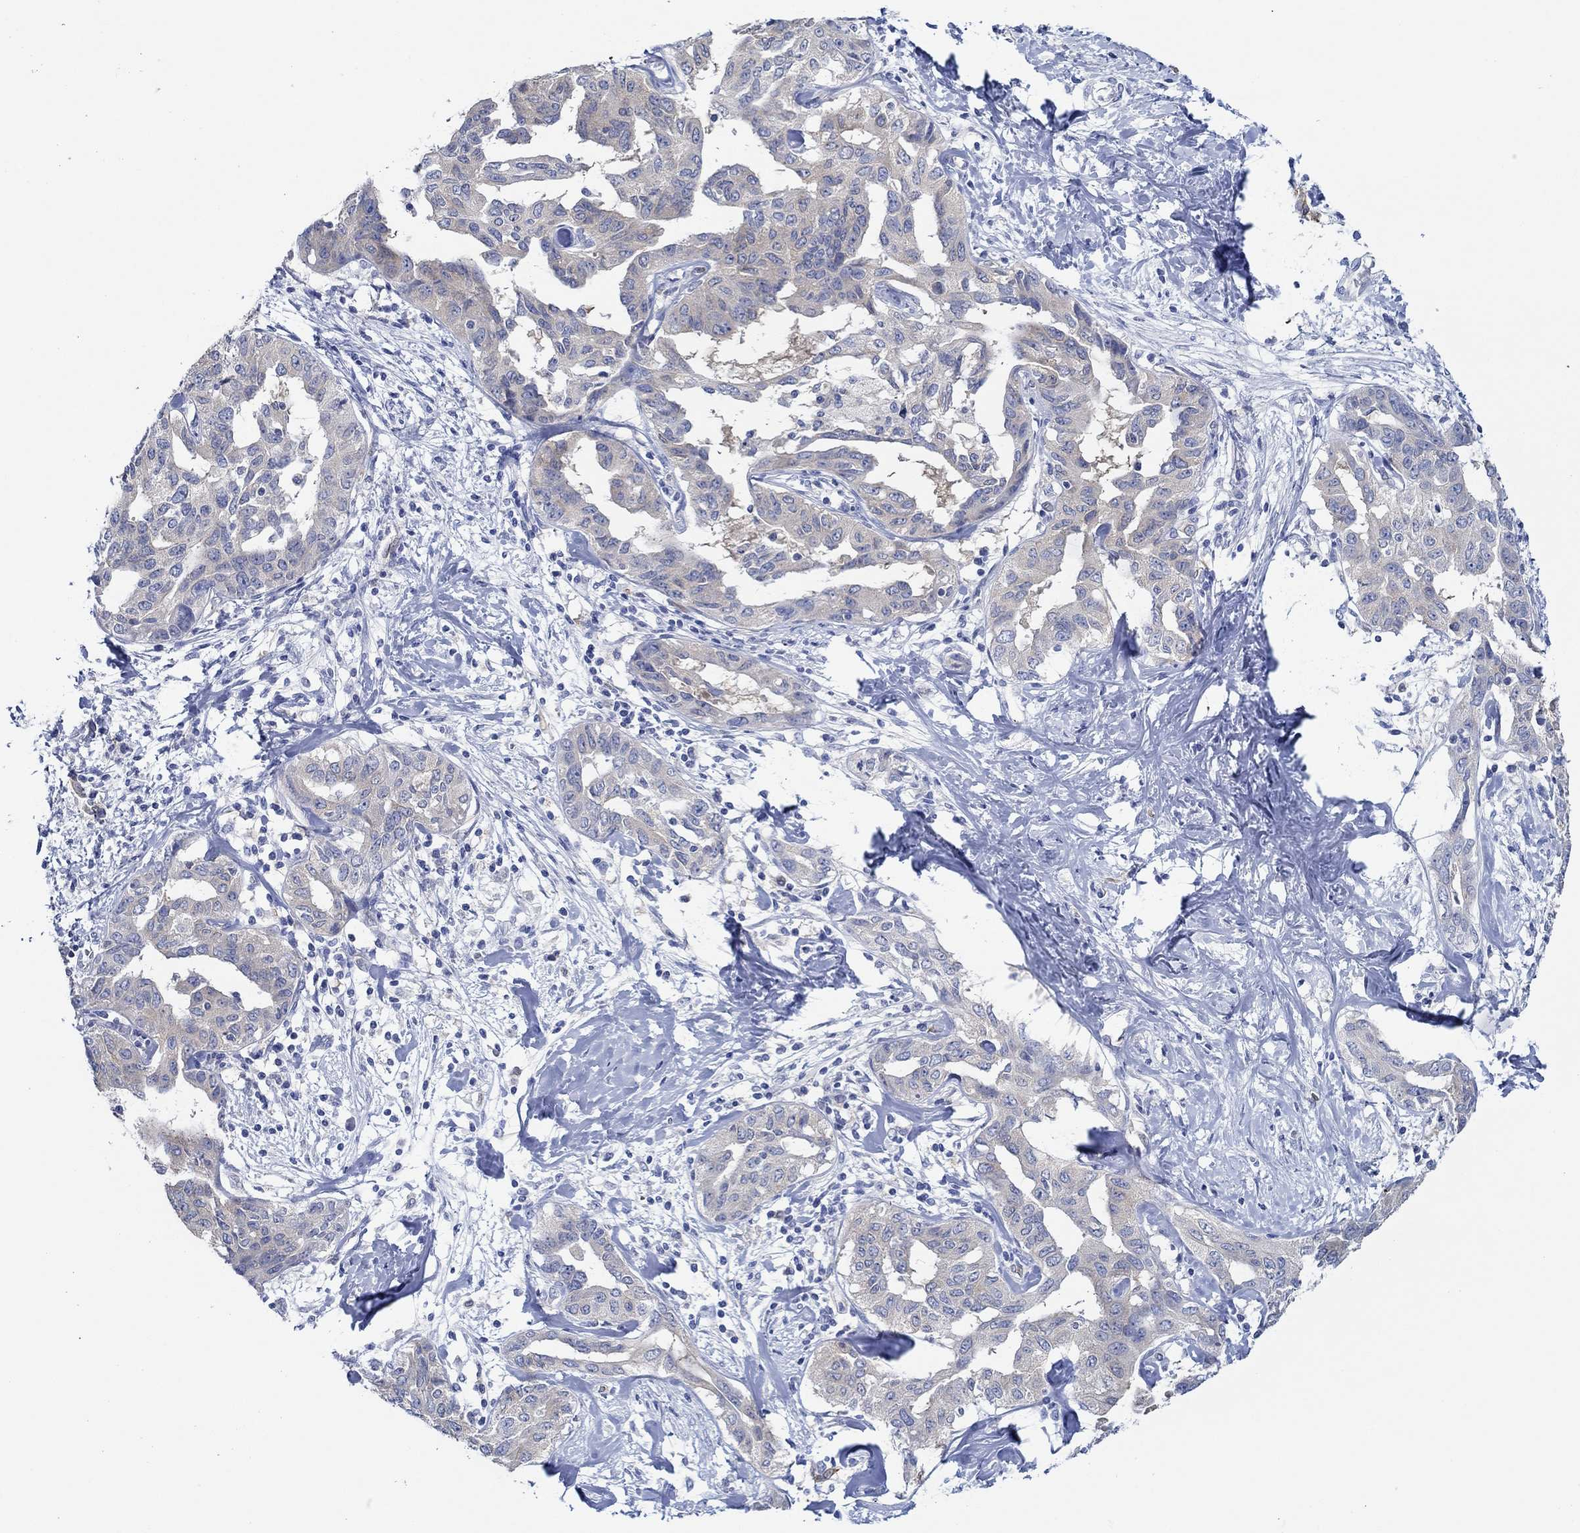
{"staining": {"intensity": "weak", "quantity": "<25%", "location": "cytoplasmic/membranous"}, "tissue": "liver cancer", "cell_type": "Tumor cells", "image_type": "cancer", "snomed": [{"axis": "morphology", "description": "Cholangiocarcinoma"}, {"axis": "topography", "description": "Liver"}], "caption": "This is an IHC histopathology image of human liver cancer. There is no expression in tumor cells.", "gene": "SLC27A3", "patient": {"sex": "male", "age": 59}}